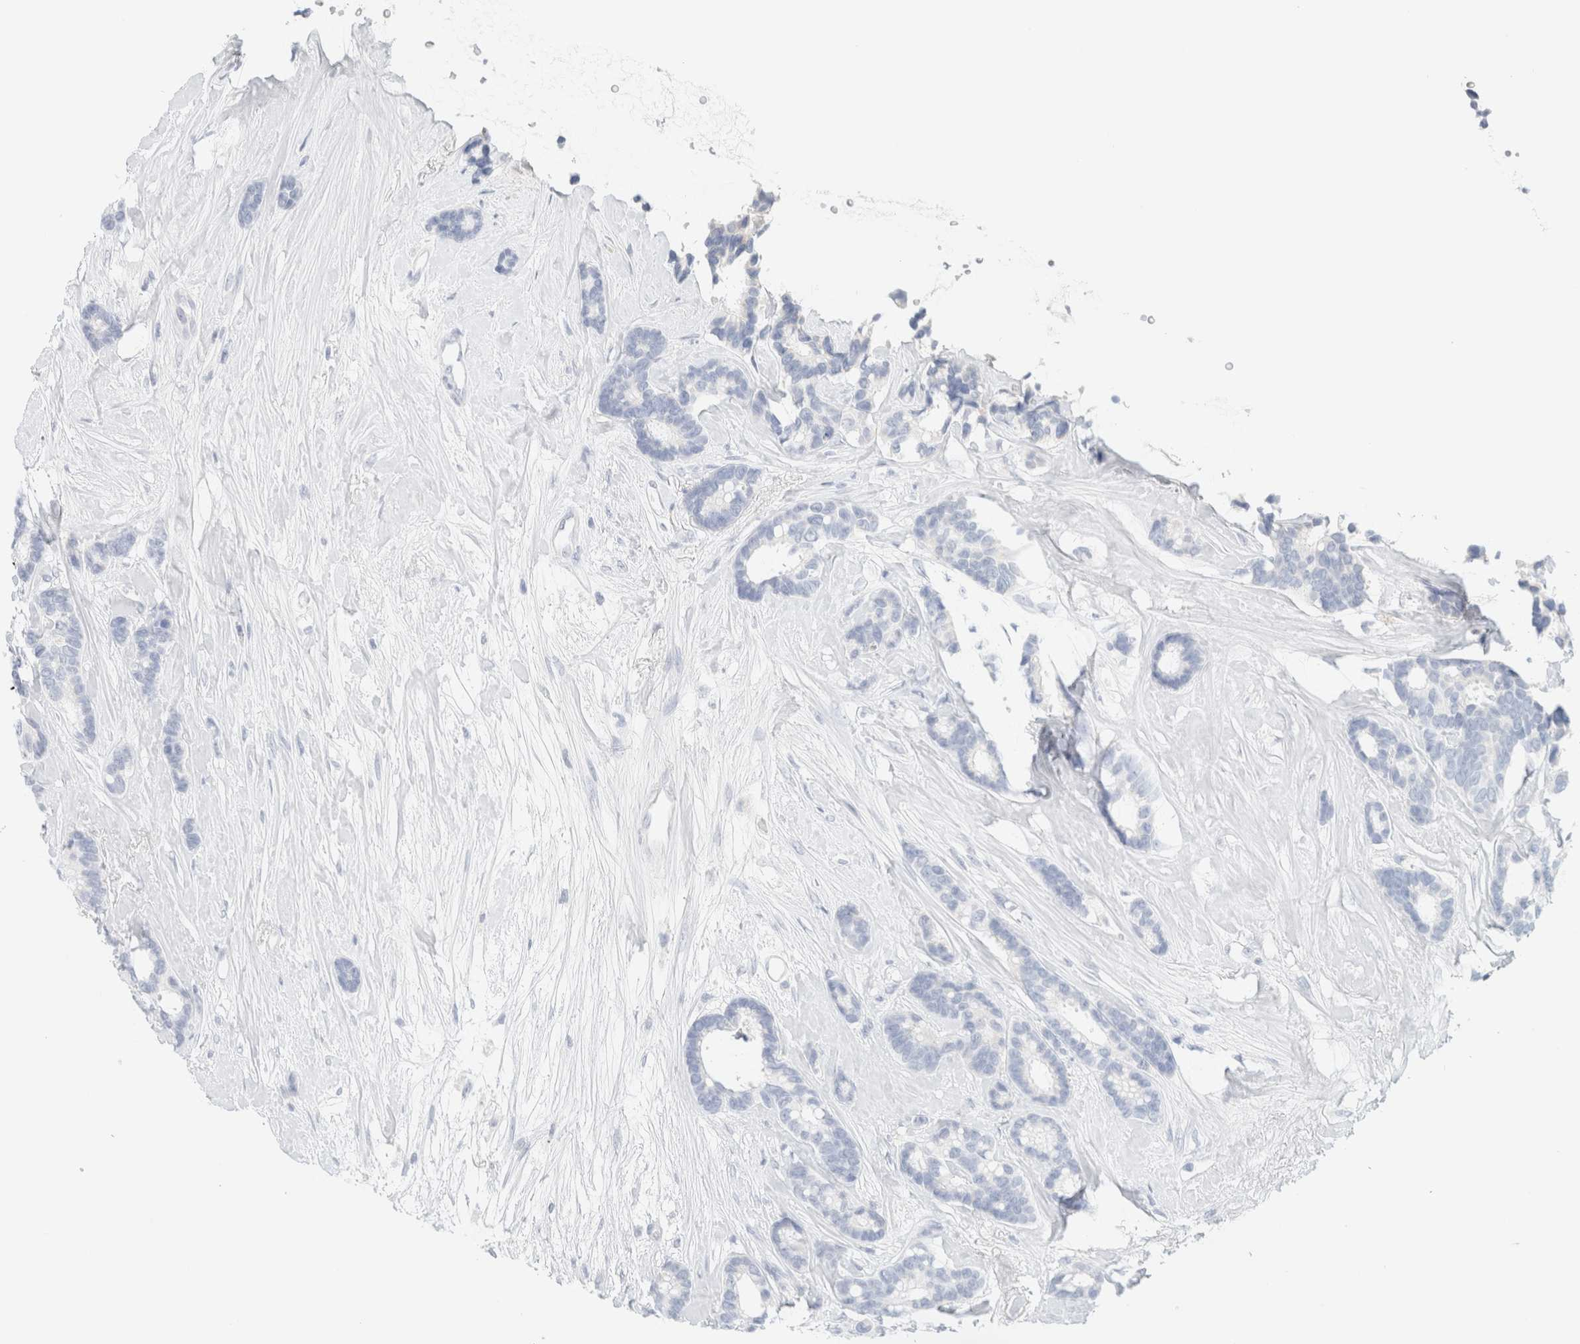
{"staining": {"intensity": "negative", "quantity": "none", "location": "none"}, "tissue": "breast cancer", "cell_type": "Tumor cells", "image_type": "cancer", "snomed": [{"axis": "morphology", "description": "Duct carcinoma"}, {"axis": "topography", "description": "Breast"}], "caption": "High power microscopy micrograph of an IHC histopathology image of breast intraductal carcinoma, revealing no significant staining in tumor cells.", "gene": "HEXD", "patient": {"sex": "female", "age": 87}}